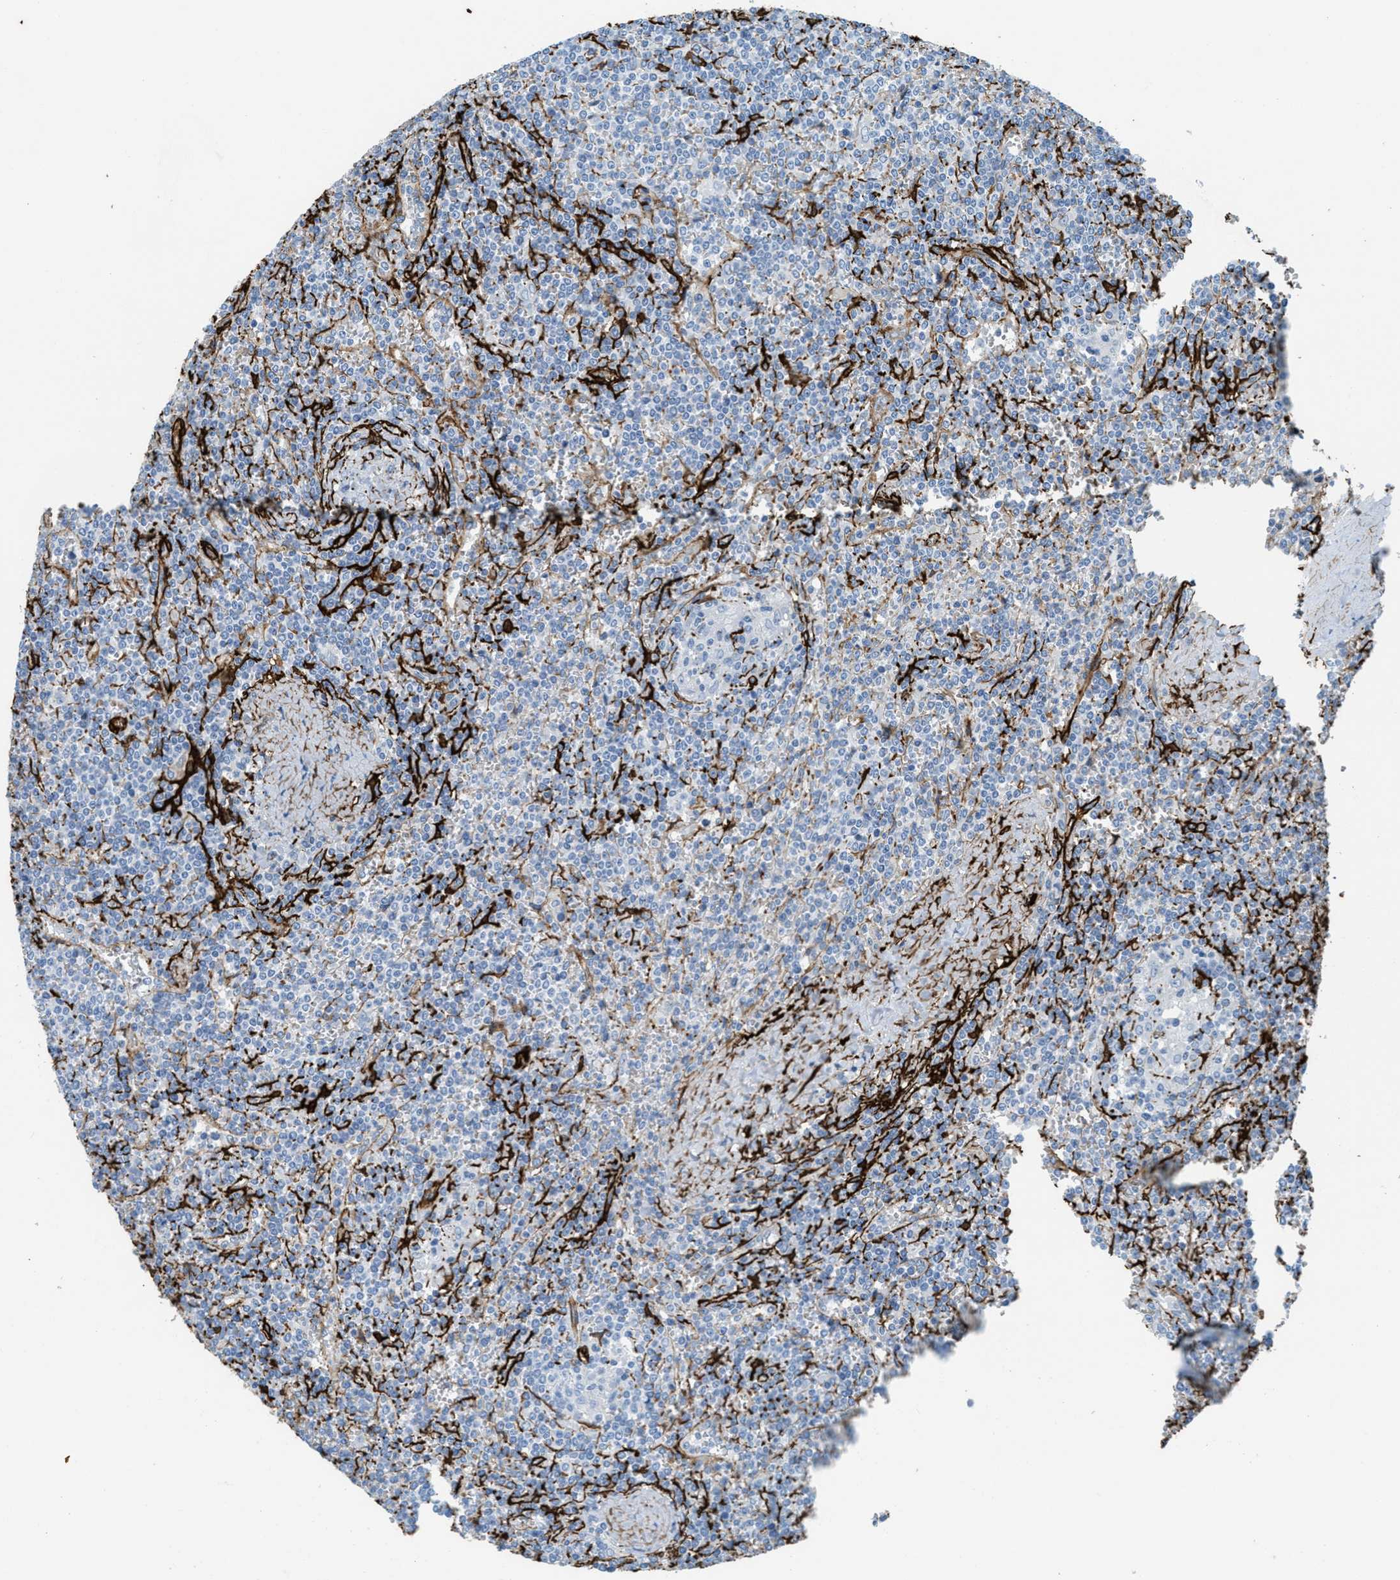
{"staining": {"intensity": "negative", "quantity": "none", "location": "none"}, "tissue": "lymphoma", "cell_type": "Tumor cells", "image_type": "cancer", "snomed": [{"axis": "morphology", "description": "Malignant lymphoma, non-Hodgkin's type, Low grade"}, {"axis": "topography", "description": "Spleen"}], "caption": "Low-grade malignant lymphoma, non-Hodgkin's type was stained to show a protein in brown. There is no significant expression in tumor cells. Brightfield microscopy of immunohistochemistry stained with DAB (3,3'-diaminobenzidine) (brown) and hematoxylin (blue), captured at high magnification.", "gene": "CALD1", "patient": {"sex": "female", "age": 19}}